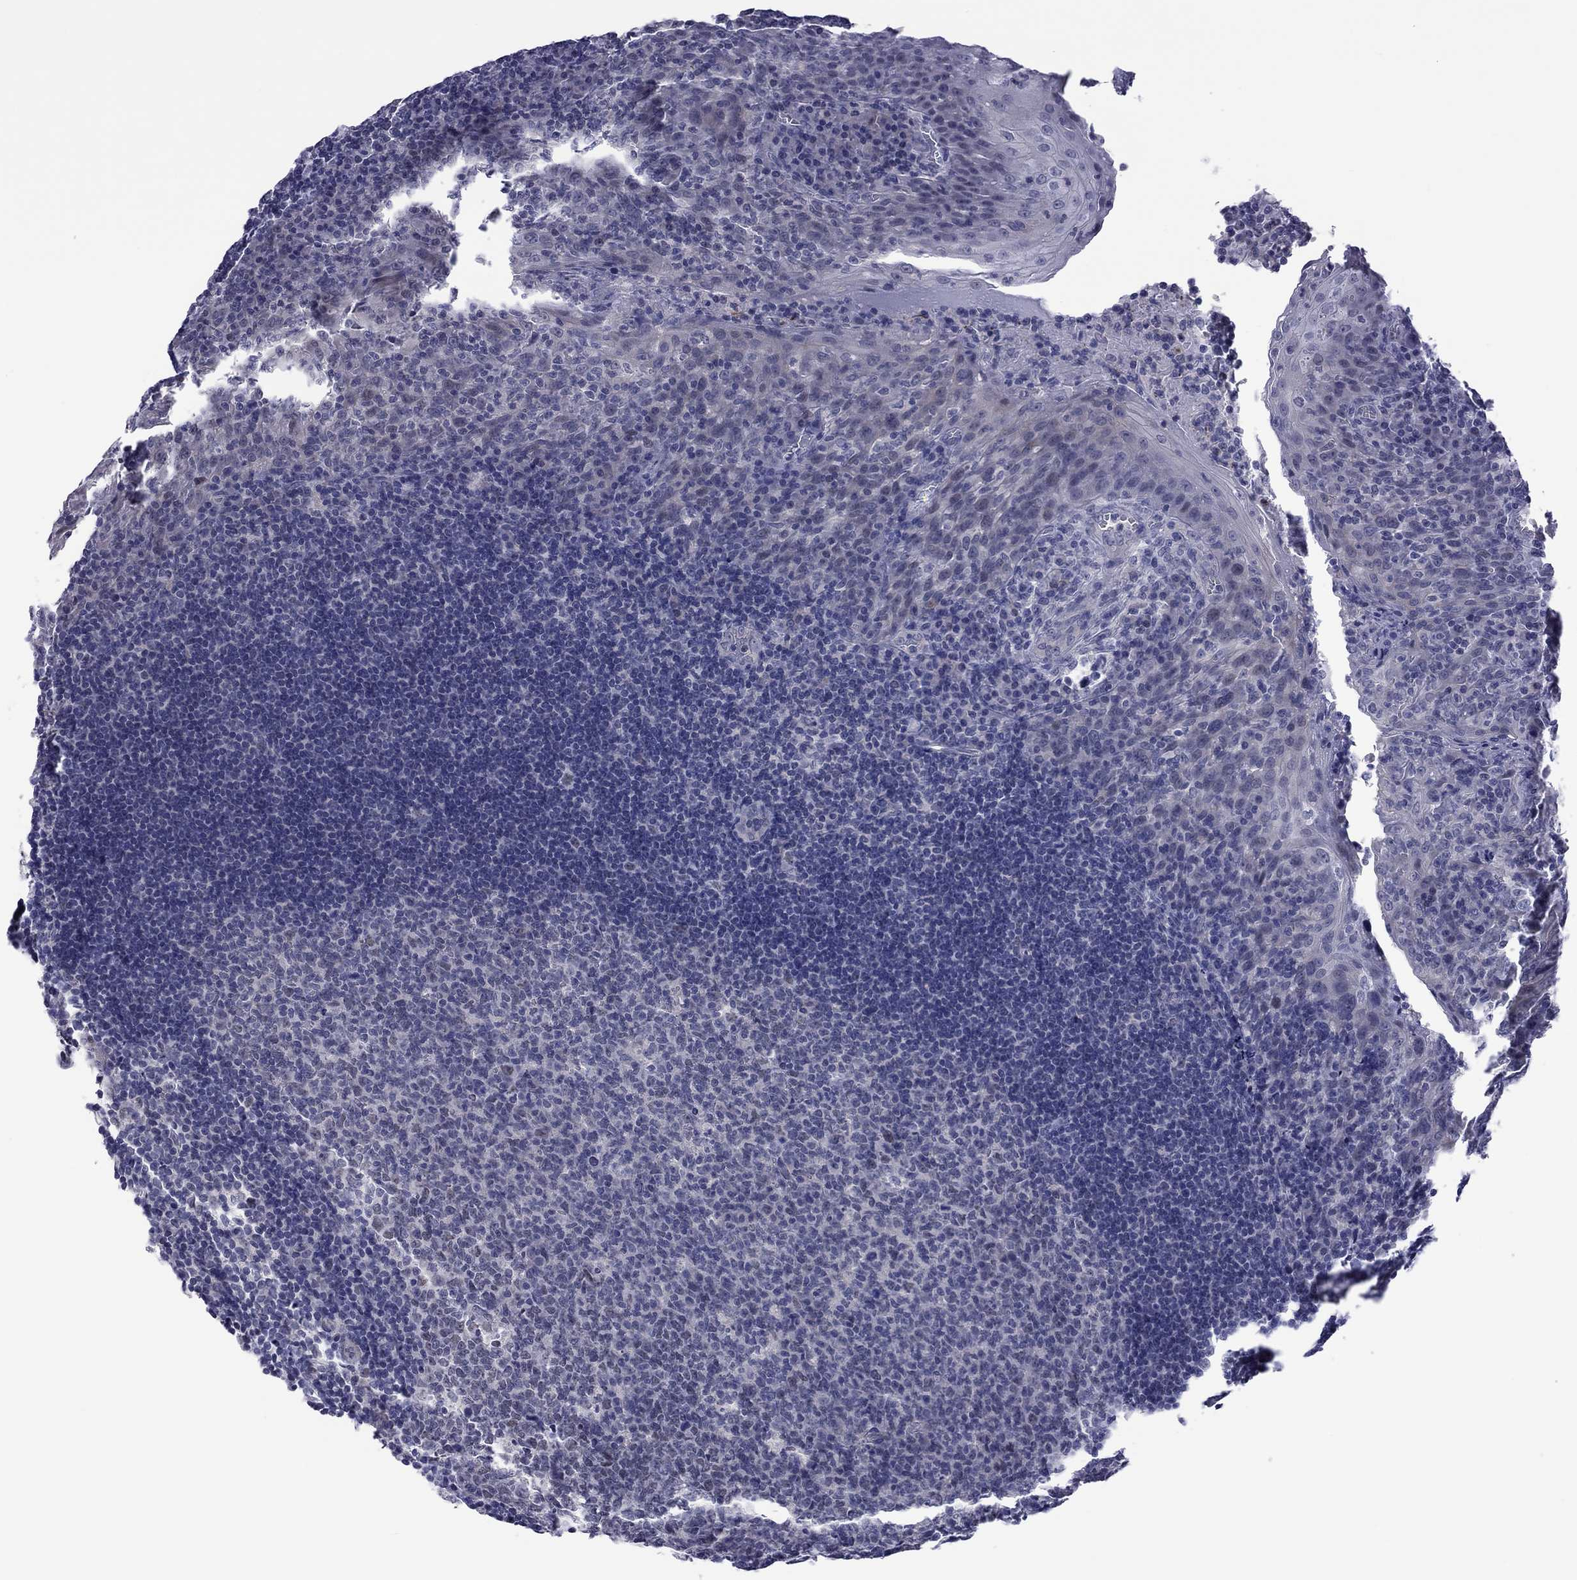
{"staining": {"intensity": "negative", "quantity": "none", "location": "none"}, "tissue": "tonsil", "cell_type": "Germinal center cells", "image_type": "normal", "snomed": [{"axis": "morphology", "description": "Normal tissue, NOS"}, {"axis": "topography", "description": "Tonsil"}], "caption": "IHC micrograph of benign tonsil: tonsil stained with DAB (3,3'-diaminobenzidine) reveals no significant protein positivity in germinal center cells.", "gene": "POU5F2", "patient": {"sex": "male", "age": 17}}